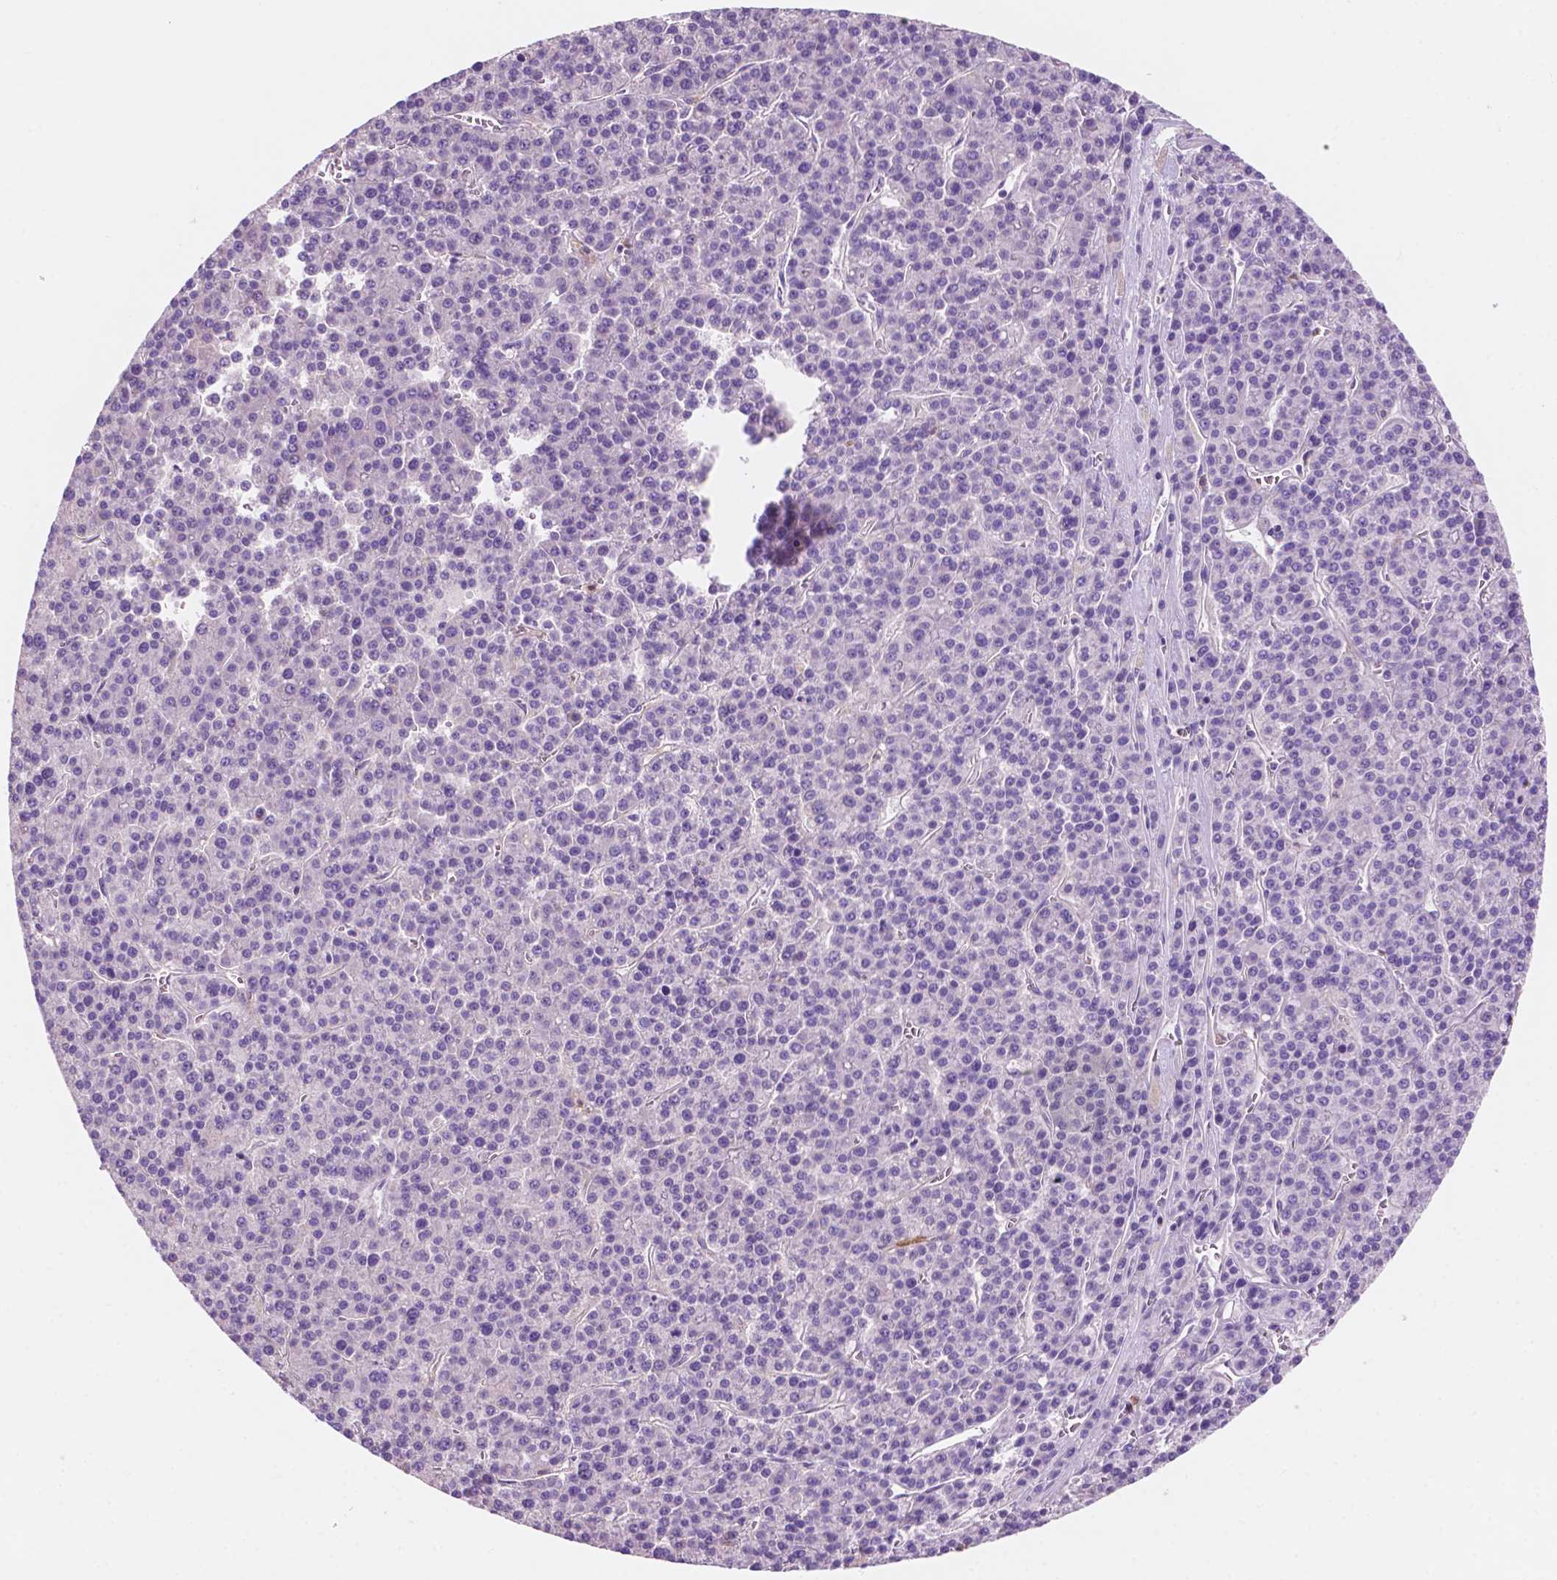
{"staining": {"intensity": "negative", "quantity": "none", "location": "none"}, "tissue": "liver cancer", "cell_type": "Tumor cells", "image_type": "cancer", "snomed": [{"axis": "morphology", "description": "Carcinoma, Hepatocellular, NOS"}, {"axis": "topography", "description": "Liver"}], "caption": "Immunohistochemistry (IHC) image of liver hepatocellular carcinoma stained for a protein (brown), which reveals no staining in tumor cells. Brightfield microscopy of immunohistochemistry stained with DAB (3,3'-diaminobenzidine) (brown) and hematoxylin (blue), captured at high magnification.", "gene": "SEMA4A", "patient": {"sex": "female", "age": 58}}